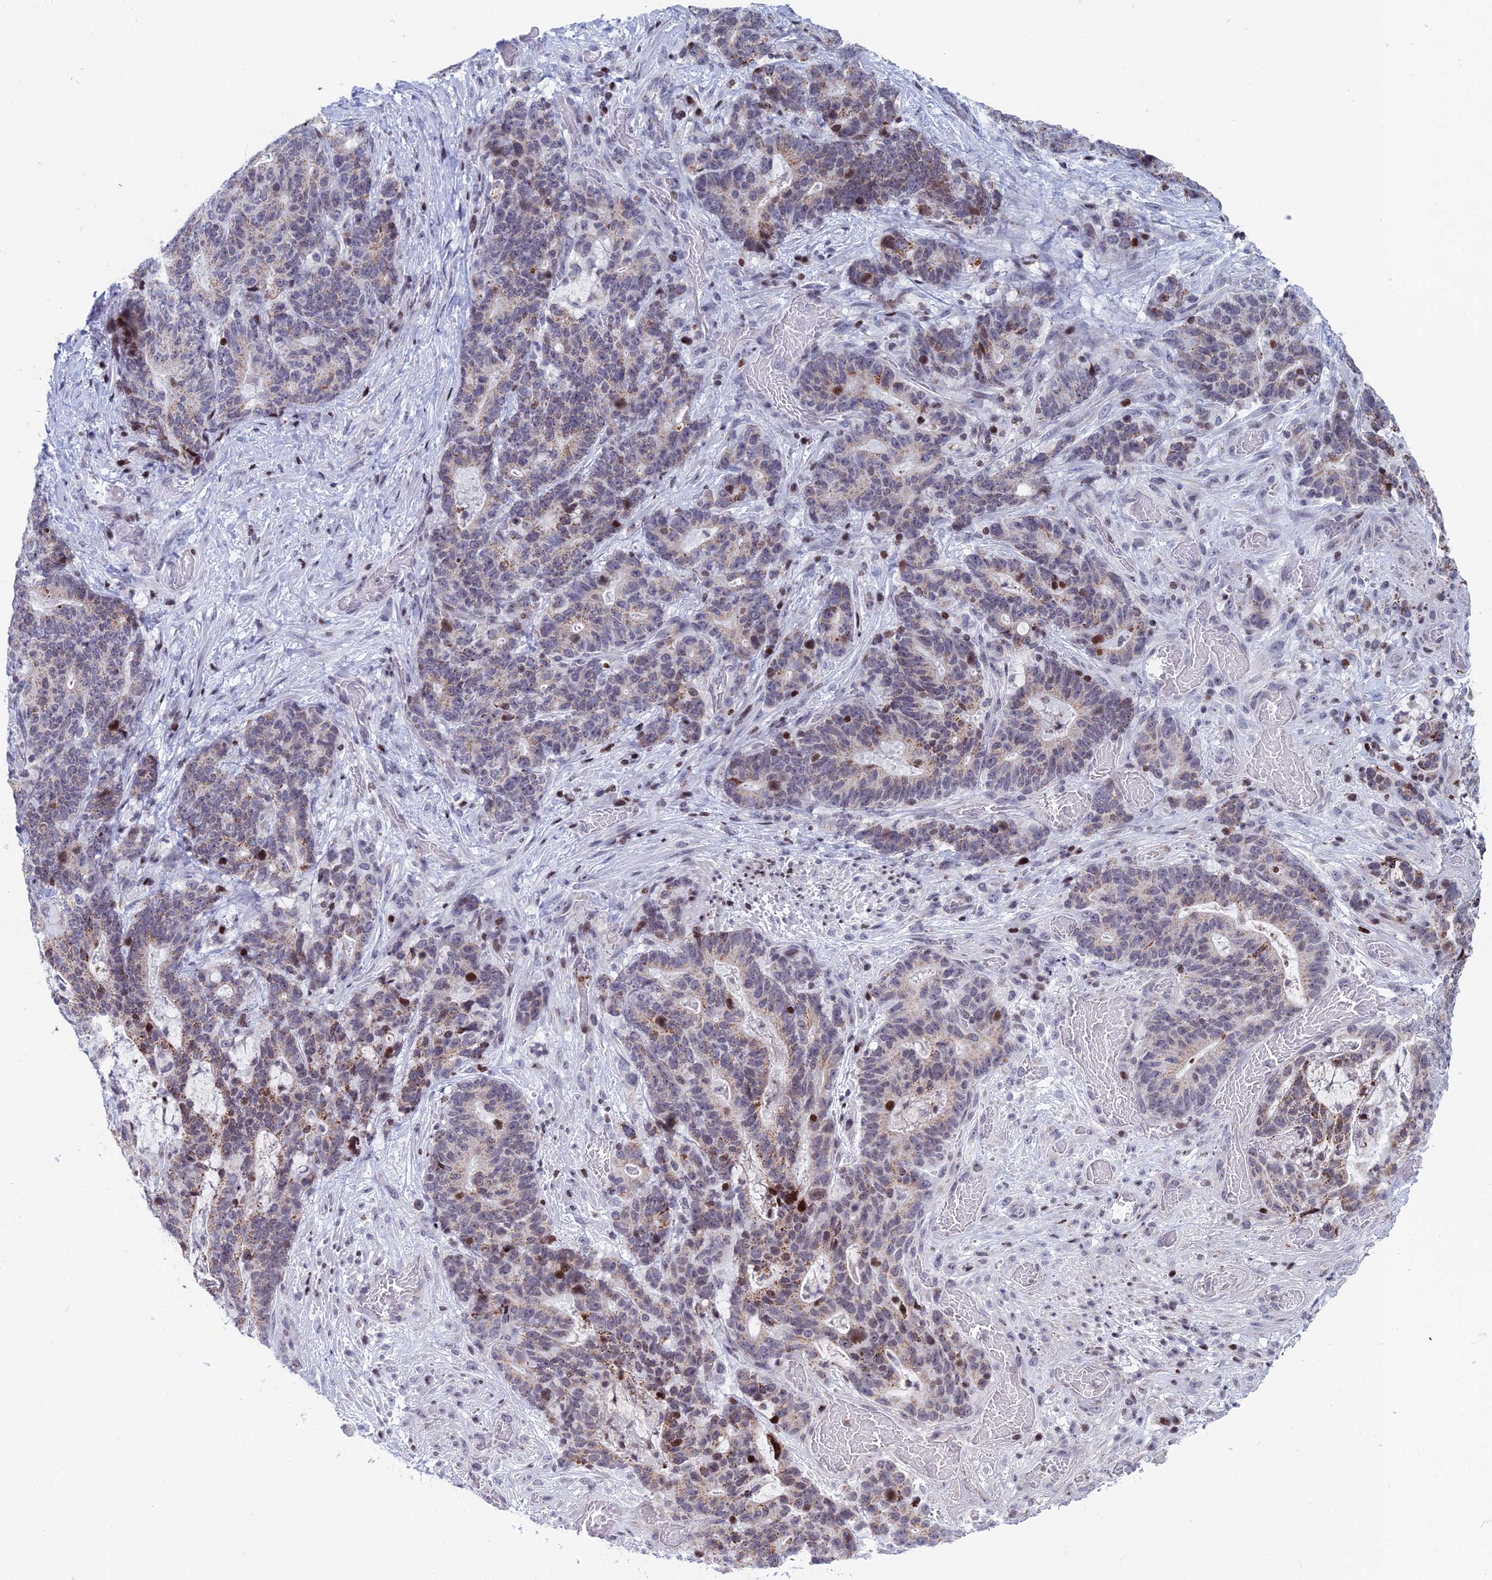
{"staining": {"intensity": "moderate", "quantity": "<25%", "location": "cytoplasmic/membranous,nuclear"}, "tissue": "stomach cancer", "cell_type": "Tumor cells", "image_type": "cancer", "snomed": [{"axis": "morphology", "description": "Normal tissue, NOS"}, {"axis": "morphology", "description": "Adenocarcinoma, NOS"}, {"axis": "topography", "description": "Stomach"}], "caption": "A photomicrograph of adenocarcinoma (stomach) stained for a protein reveals moderate cytoplasmic/membranous and nuclear brown staining in tumor cells. The staining was performed using DAB, with brown indicating positive protein expression. Nuclei are stained blue with hematoxylin.", "gene": "AFF3", "patient": {"sex": "female", "age": 64}}